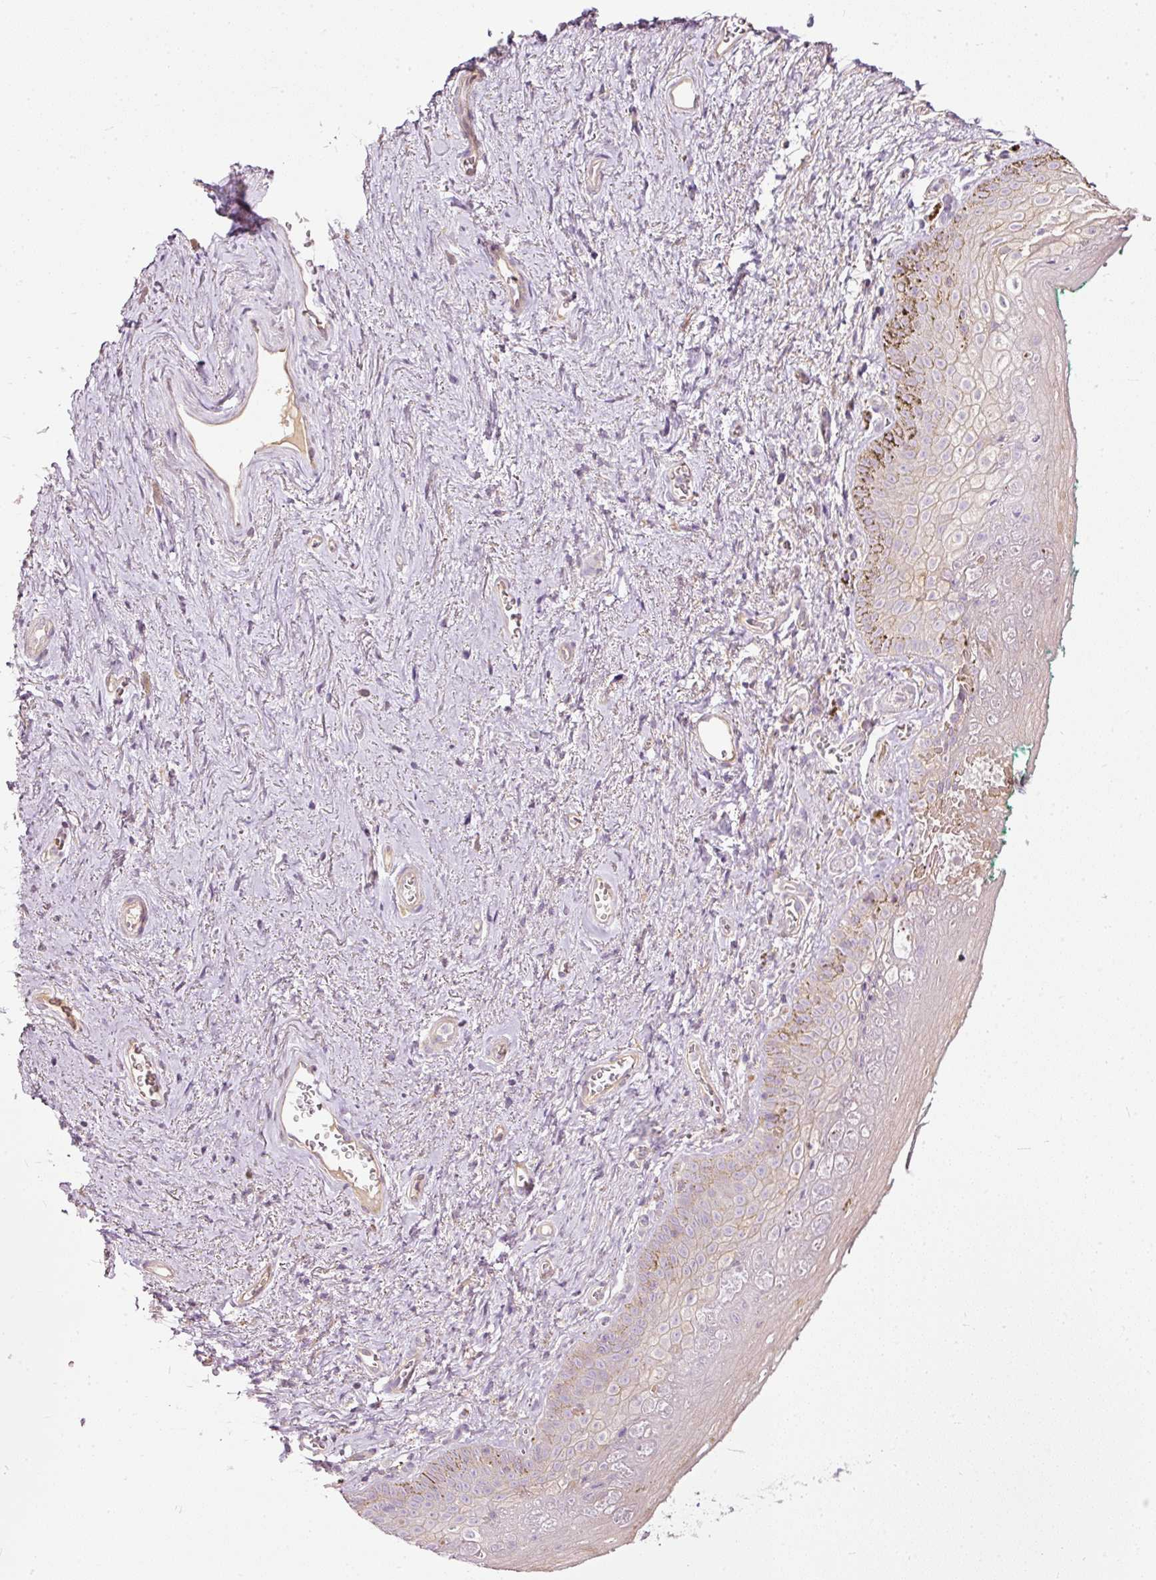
{"staining": {"intensity": "negative", "quantity": "none", "location": "none"}, "tissue": "vagina", "cell_type": "Squamous epithelial cells", "image_type": "normal", "snomed": [{"axis": "morphology", "description": "Normal tissue, NOS"}, {"axis": "topography", "description": "Vulva"}, {"axis": "topography", "description": "Vagina"}, {"axis": "topography", "description": "Peripheral nerve tissue"}], "caption": "Micrograph shows no significant protein expression in squamous epithelial cells of unremarkable vagina. (Brightfield microscopy of DAB (3,3'-diaminobenzidine) IHC at high magnification).", "gene": "PAQR9", "patient": {"sex": "female", "age": 66}}